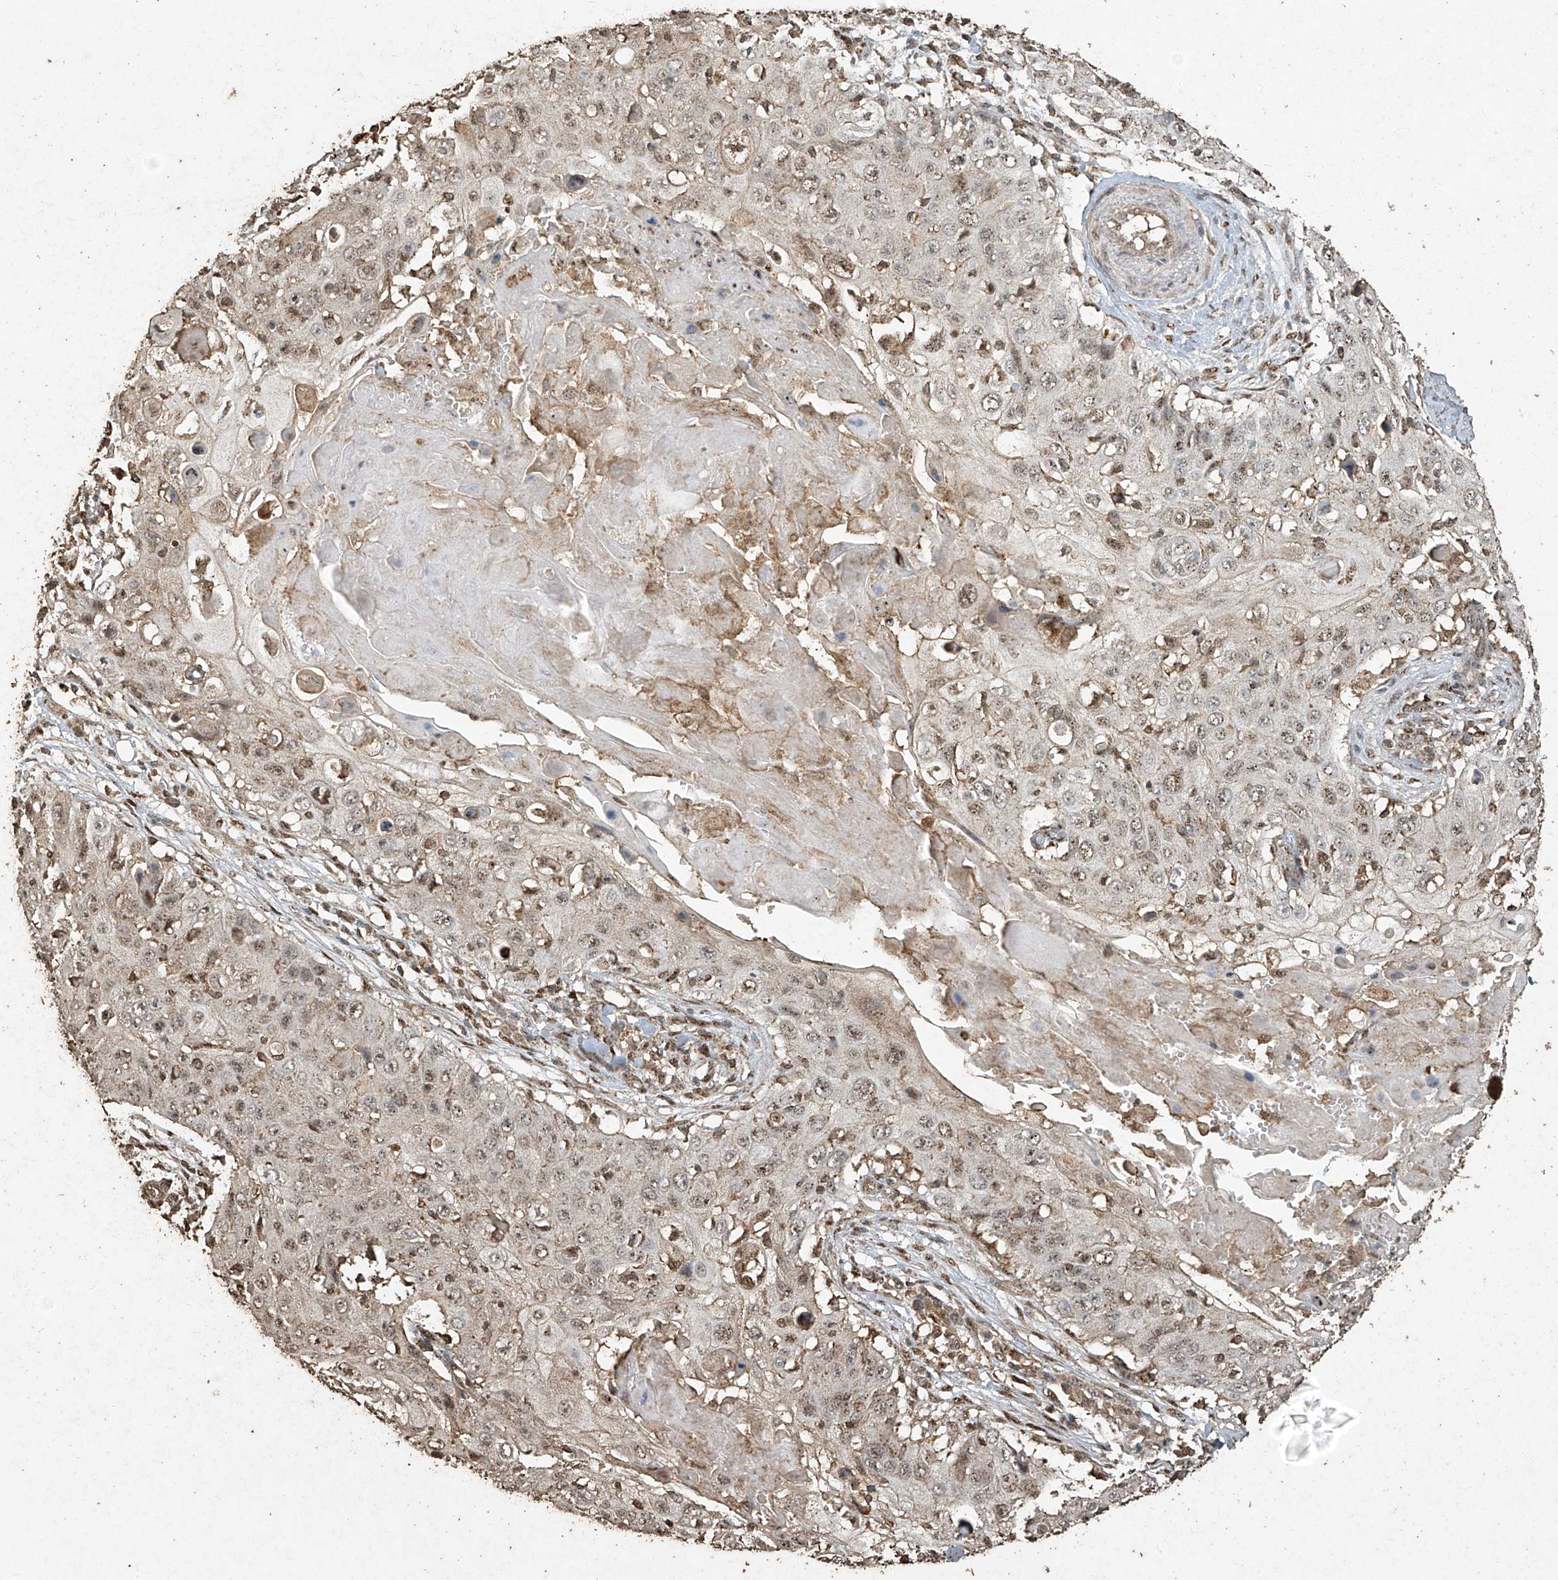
{"staining": {"intensity": "moderate", "quantity": ">75%", "location": "nuclear"}, "tissue": "skin cancer", "cell_type": "Tumor cells", "image_type": "cancer", "snomed": [{"axis": "morphology", "description": "Squamous cell carcinoma, NOS"}, {"axis": "topography", "description": "Skin"}], "caption": "This is a micrograph of immunohistochemistry staining of skin cancer, which shows moderate staining in the nuclear of tumor cells.", "gene": "ERBB3", "patient": {"sex": "male", "age": 86}}